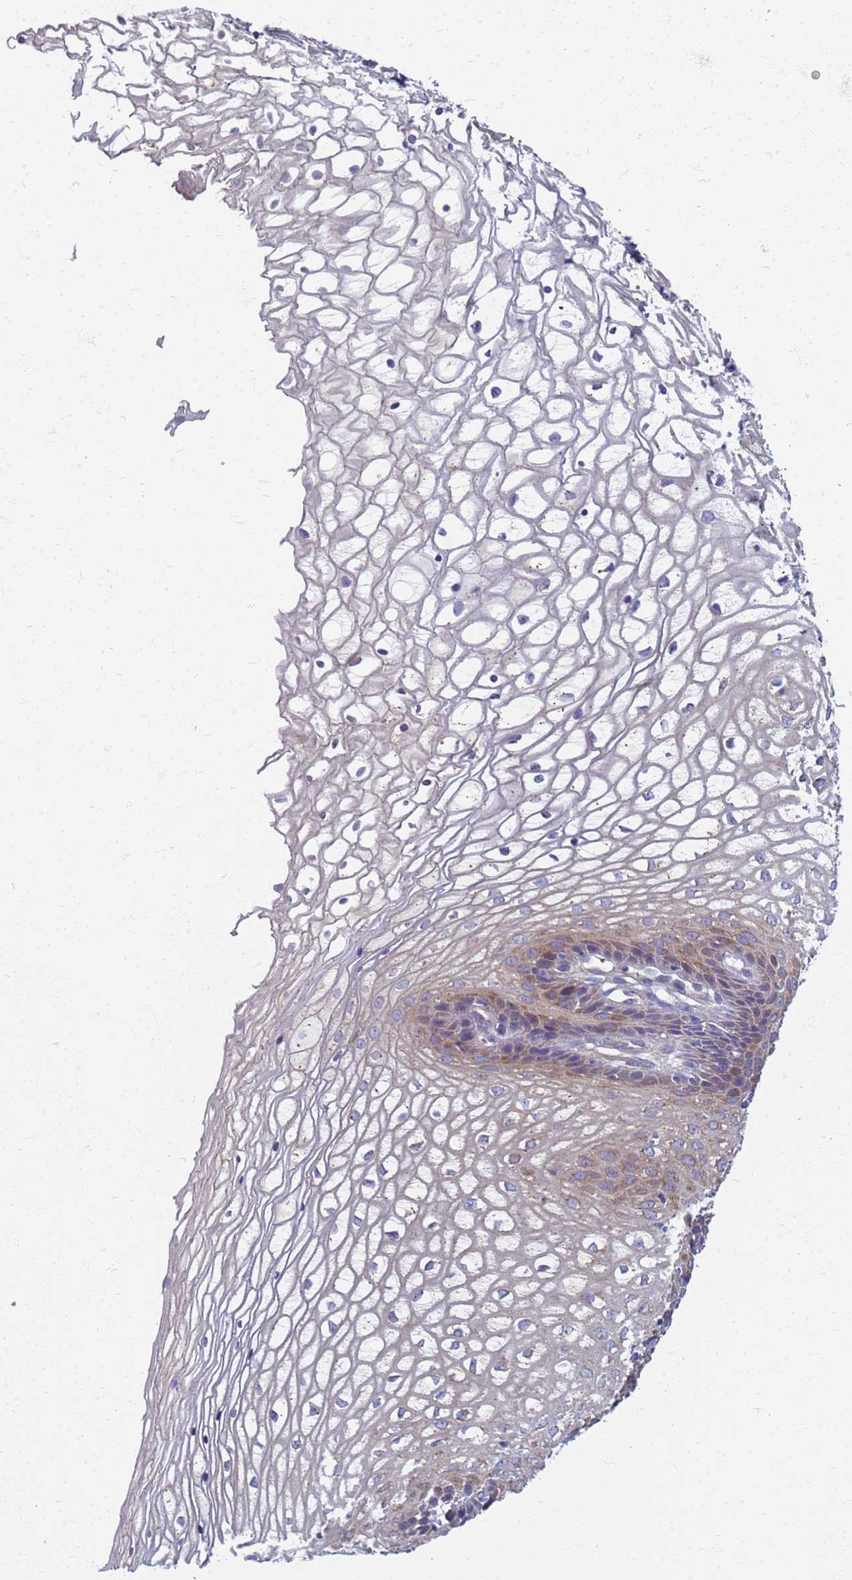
{"staining": {"intensity": "moderate", "quantity": "25%-75%", "location": "cytoplasmic/membranous"}, "tissue": "vagina", "cell_type": "Squamous epithelial cells", "image_type": "normal", "snomed": [{"axis": "morphology", "description": "Normal tissue, NOS"}, {"axis": "topography", "description": "Vagina"}], "caption": "About 25%-75% of squamous epithelial cells in normal human vagina display moderate cytoplasmic/membranous protein positivity as visualized by brown immunohistochemical staining.", "gene": "EEA1", "patient": {"sex": "female", "age": 34}}